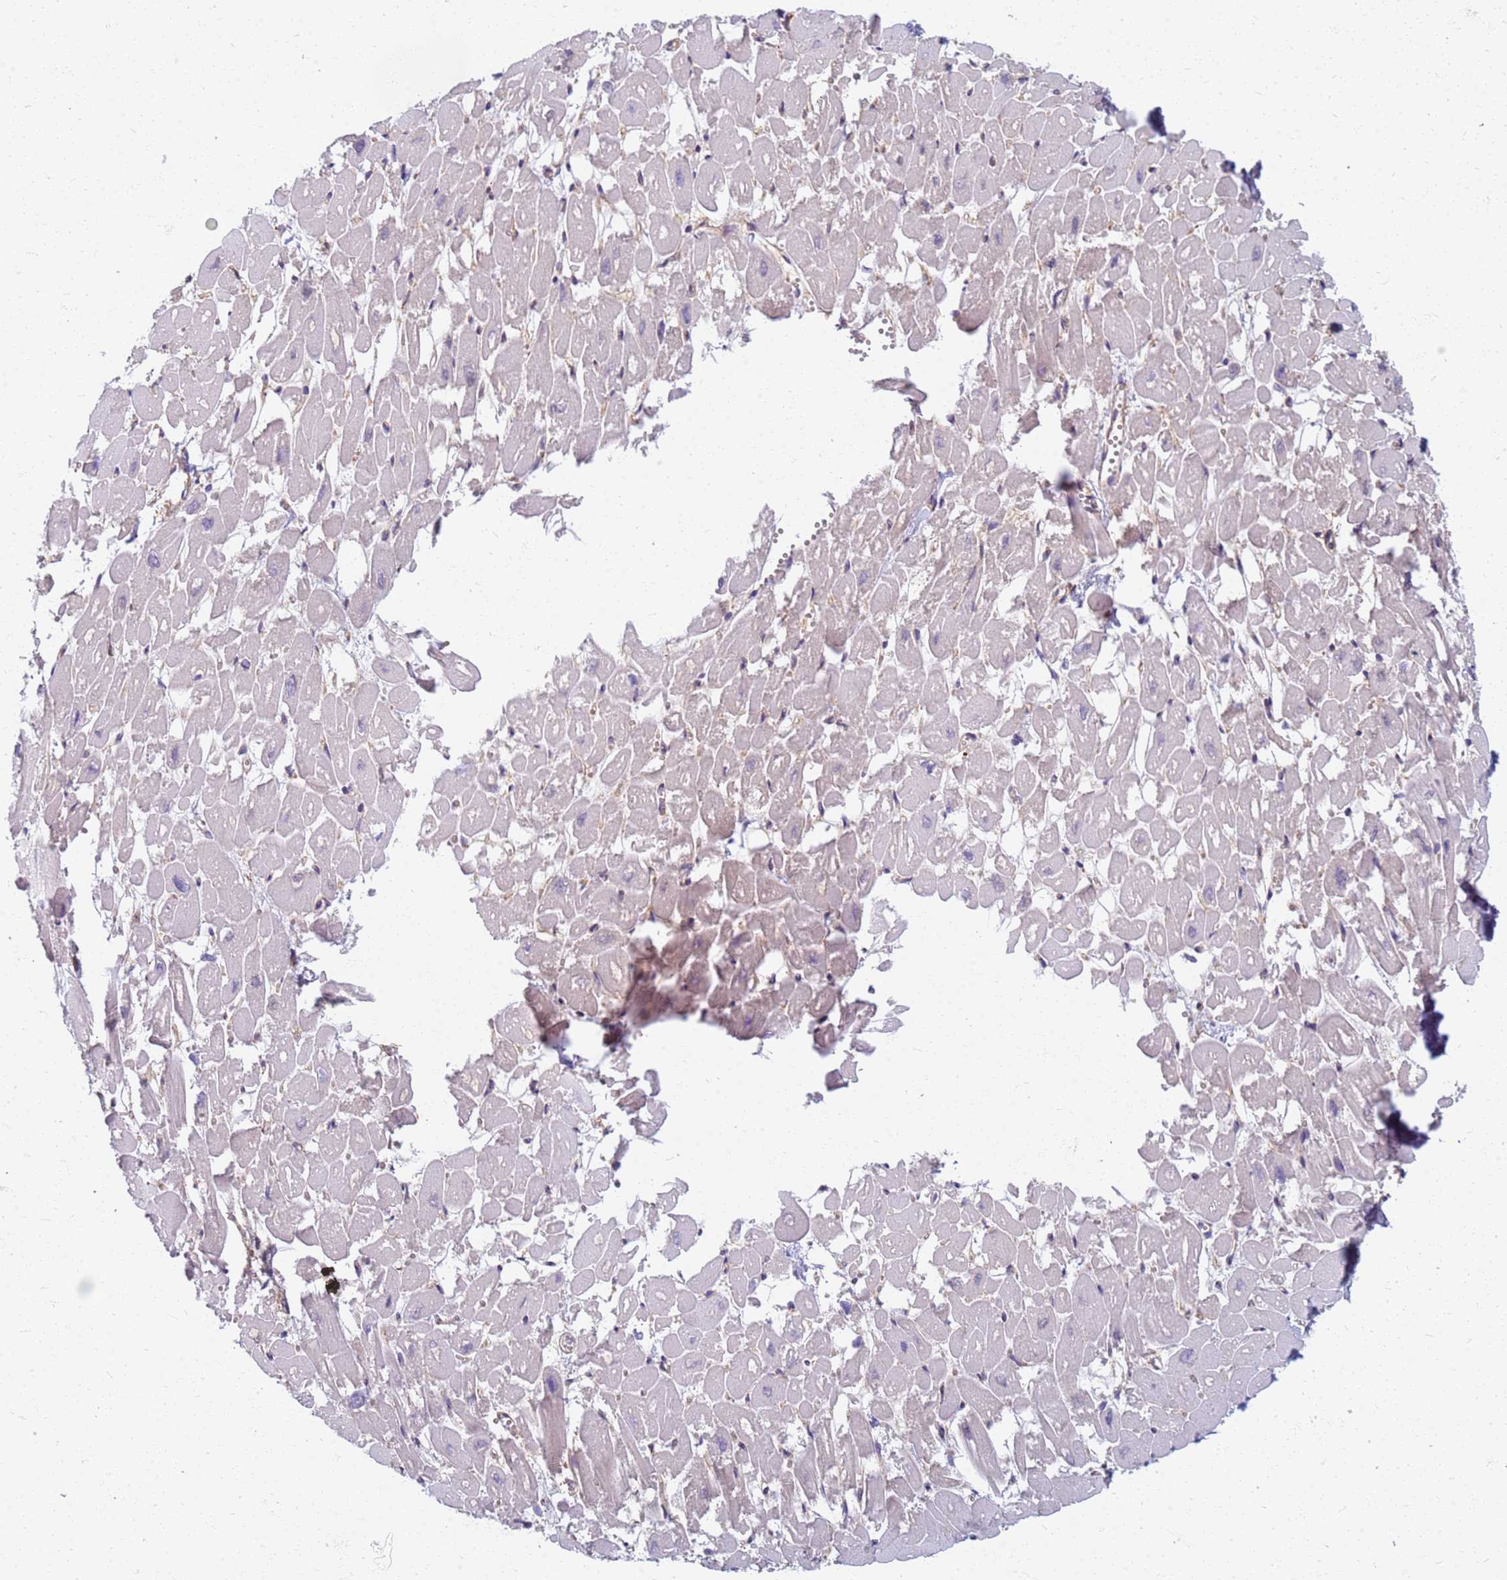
{"staining": {"intensity": "negative", "quantity": "none", "location": "none"}, "tissue": "heart muscle", "cell_type": "Cardiomyocytes", "image_type": "normal", "snomed": [{"axis": "morphology", "description": "Normal tissue, NOS"}, {"axis": "topography", "description": "Heart"}], "caption": "Photomicrograph shows no protein staining in cardiomyocytes of unremarkable heart muscle.", "gene": "EEA1", "patient": {"sex": "male", "age": 54}}